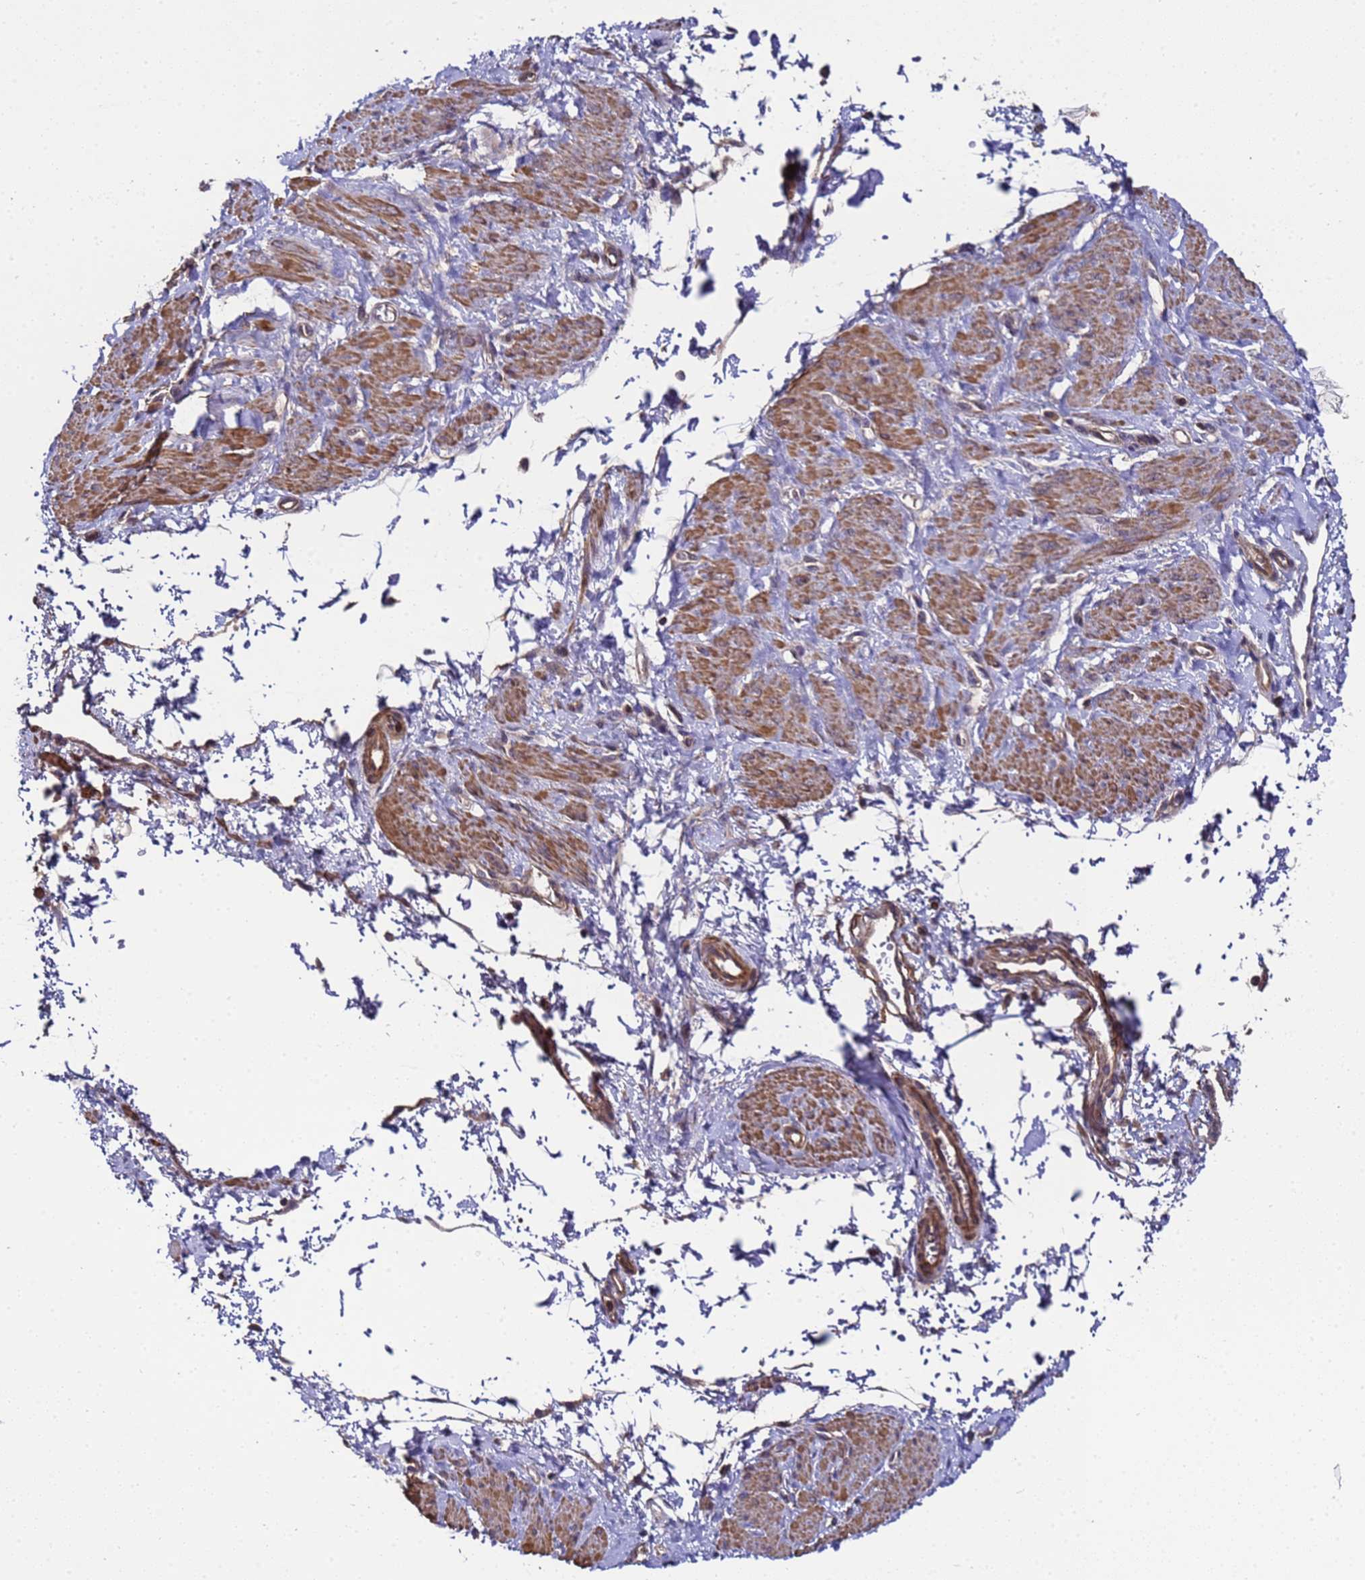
{"staining": {"intensity": "moderate", "quantity": "25%-75%", "location": "cytoplasmic/membranous"}, "tissue": "smooth muscle", "cell_type": "Smooth muscle cells", "image_type": "normal", "snomed": [{"axis": "morphology", "description": "Normal tissue, NOS"}, {"axis": "topography", "description": "Smooth muscle"}, {"axis": "topography", "description": "Uterus"}], "caption": "Smooth muscle cells display medium levels of moderate cytoplasmic/membranous expression in about 25%-75% of cells in normal smooth muscle.", "gene": "GSTCD", "patient": {"sex": "female", "age": 39}}